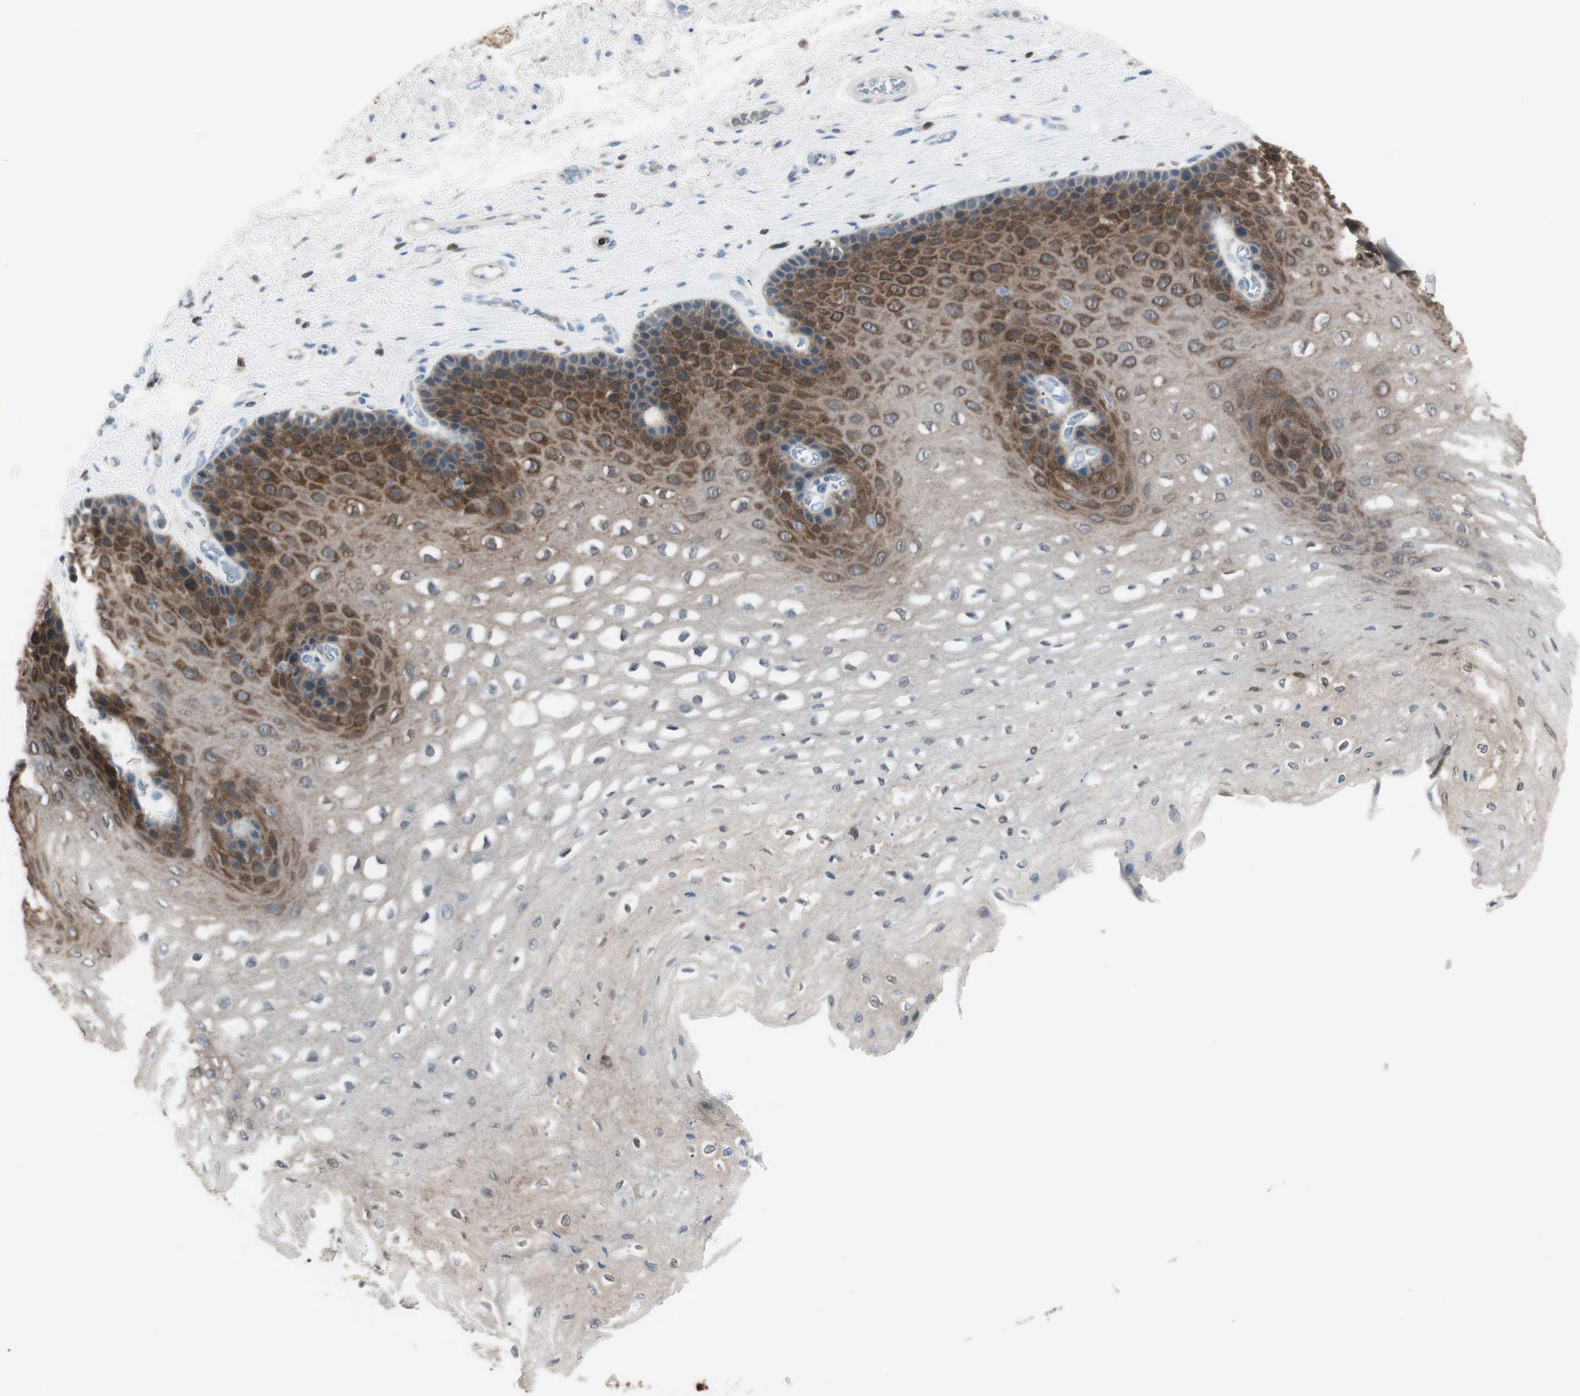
{"staining": {"intensity": "strong", "quantity": "25%-75%", "location": "cytoplasmic/membranous"}, "tissue": "esophagus", "cell_type": "Squamous epithelial cells", "image_type": "normal", "snomed": [{"axis": "morphology", "description": "Normal tissue, NOS"}, {"axis": "topography", "description": "Esophagus"}], "caption": "Squamous epithelial cells show high levels of strong cytoplasmic/membranous expression in about 25%-75% of cells in normal human esophagus.", "gene": "SLC9A3R1", "patient": {"sex": "female", "age": 72}}